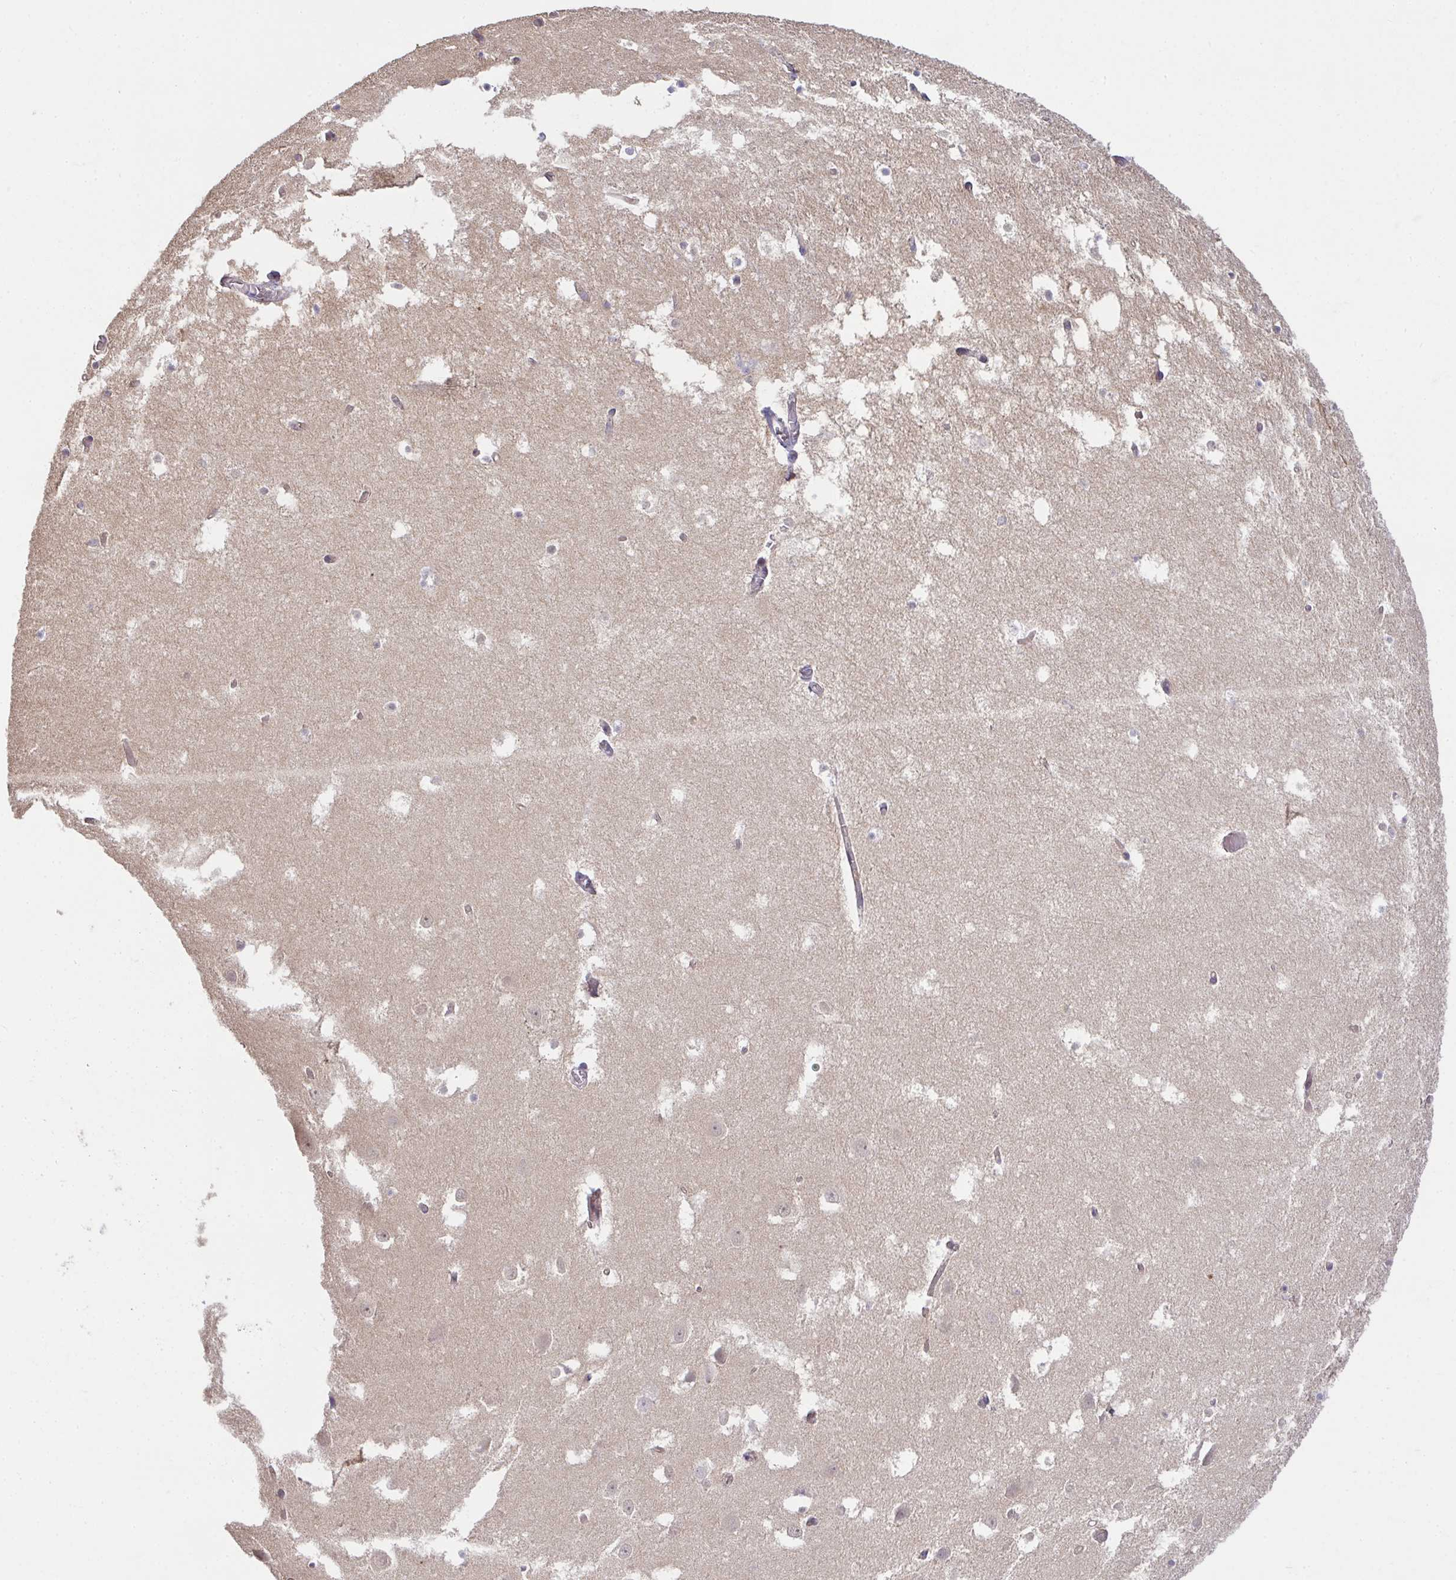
{"staining": {"intensity": "negative", "quantity": "none", "location": "none"}, "tissue": "hippocampus", "cell_type": "Glial cells", "image_type": "normal", "snomed": [{"axis": "morphology", "description": "Normal tissue, NOS"}, {"axis": "topography", "description": "Hippocampus"}], "caption": "The micrograph demonstrates no significant expression in glial cells of hippocampus.", "gene": "EEF1AKMT1", "patient": {"sex": "female", "age": 52}}